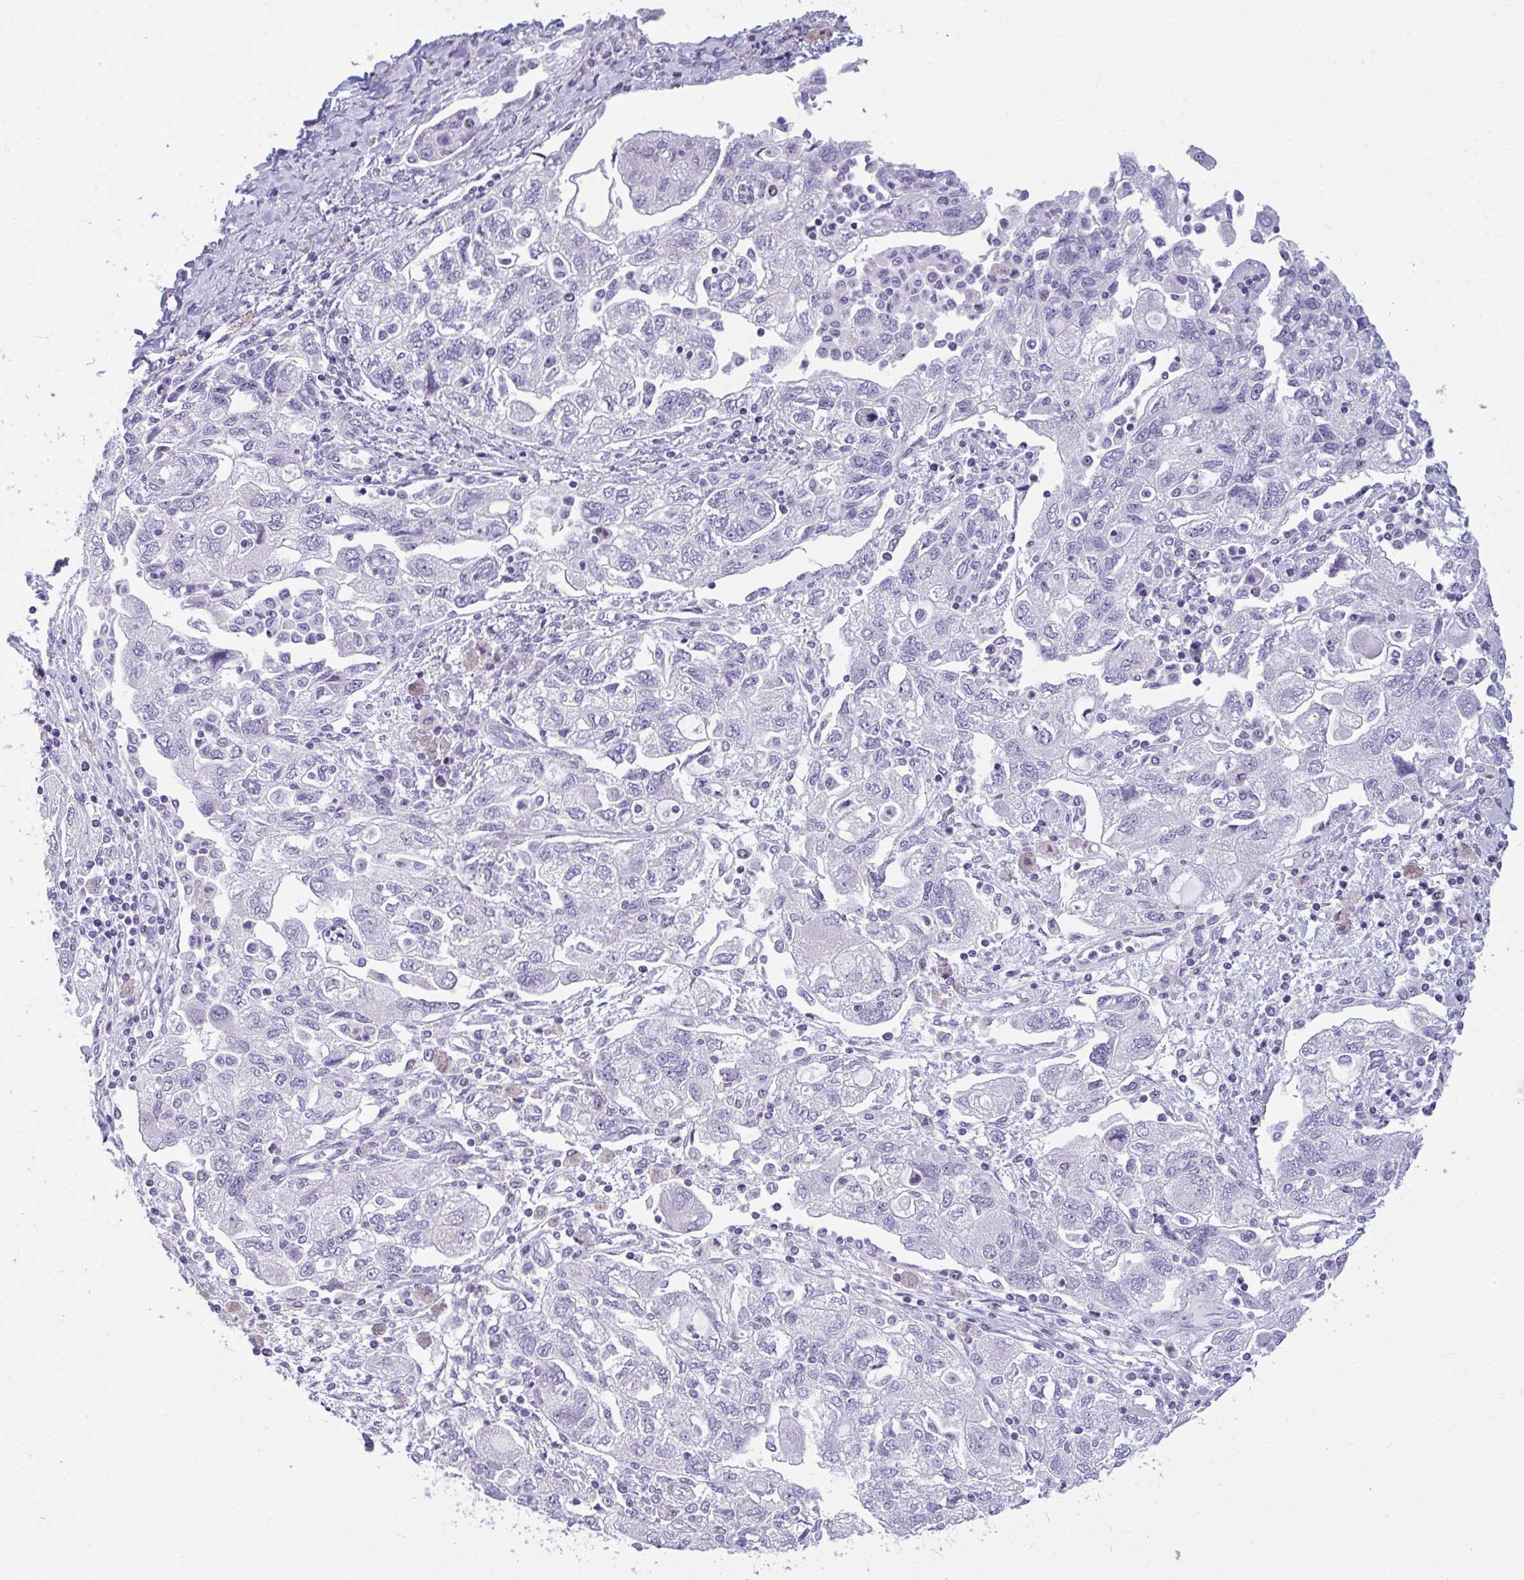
{"staining": {"intensity": "negative", "quantity": "none", "location": "none"}, "tissue": "ovarian cancer", "cell_type": "Tumor cells", "image_type": "cancer", "snomed": [{"axis": "morphology", "description": "Carcinoma, NOS"}, {"axis": "morphology", "description": "Cystadenocarcinoma, serous, NOS"}, {"axis": "topography", "description": "Ovary"}], "caption": "This is an IHC histopathology image of serous cystadenocarcinoma (ovarian). There is no expression in tumor cells.", "gene": "SUZ12", "patient": {"sex": "female", "age": 69}}